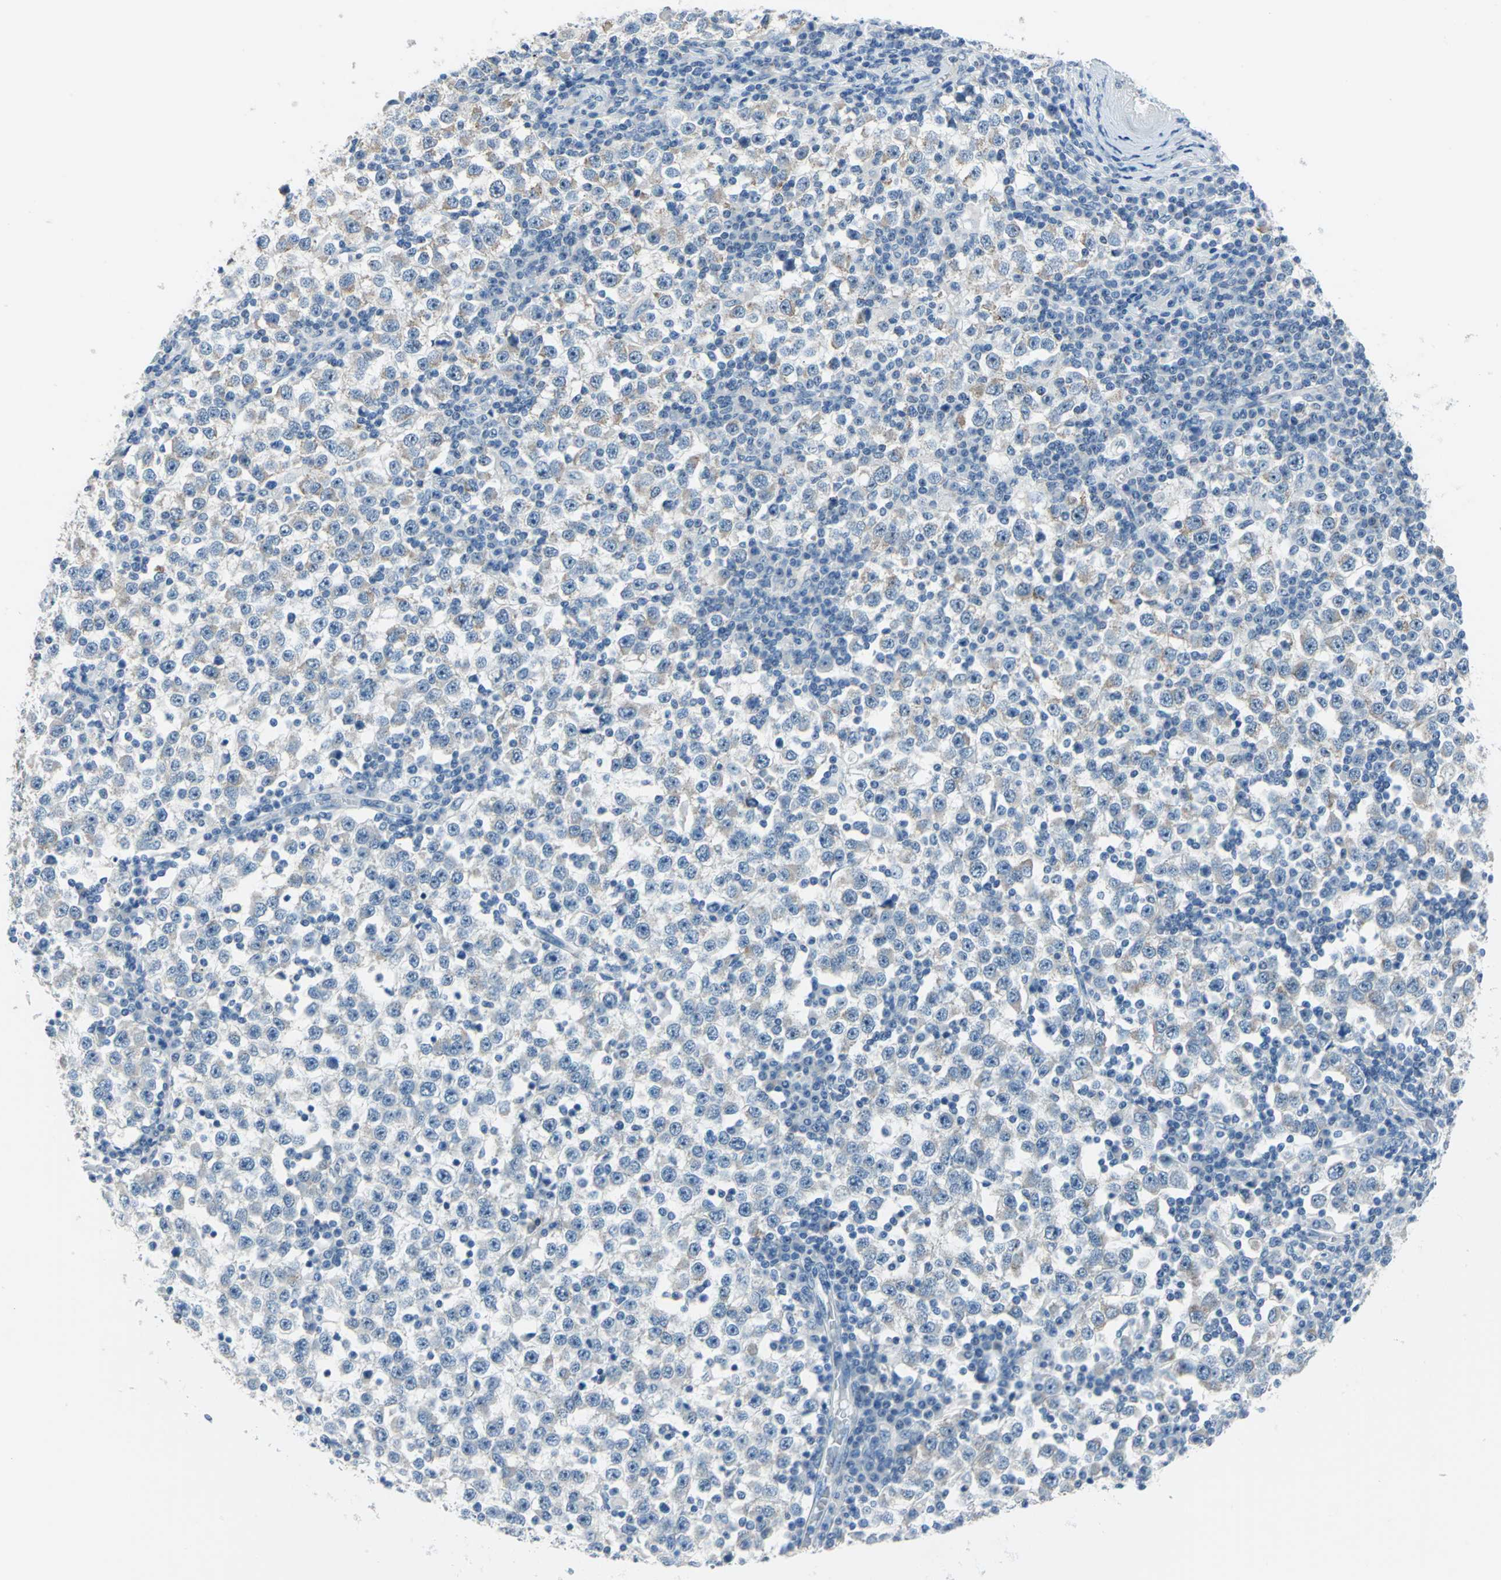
{"staining": {"intensity": "weak", "quantity": "<25%", "location": "cytoplasmic/membranous"}, "tissue": "testis cancer", "cell_type": "Tumor cells", "image_type": "cancer", "snomed": [{"axis": "morphology", "description": "Seminoma, NOS"}, {"axis": "topography", "description": "Testis"}], "caption": "Tumor cells show no significant staining in seminoma (testis).", "gene": "MUC4", "patient": {"sex": "male", "age": 65}}